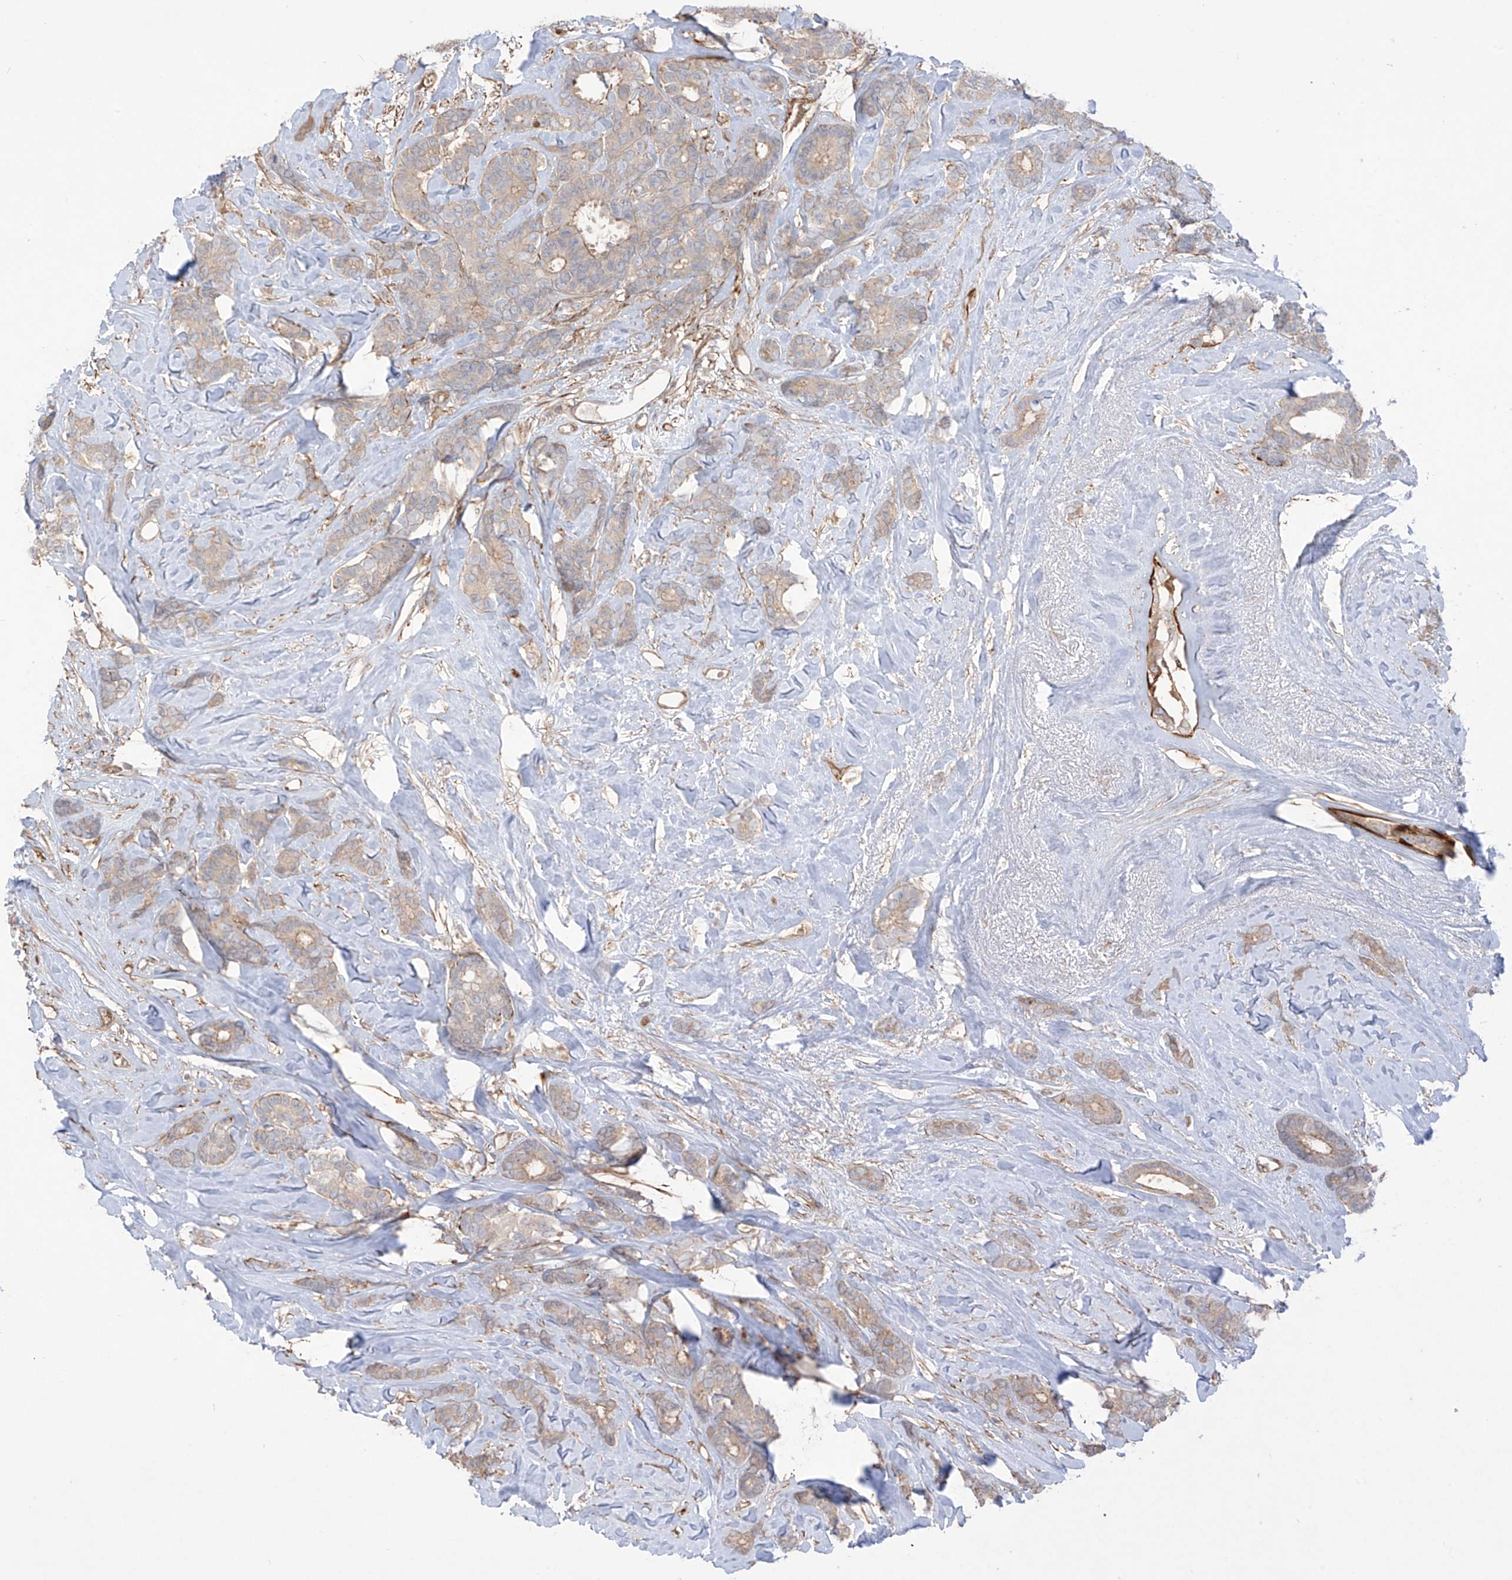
{"staining": {"intensity": "weak", "quantity": "25%-75%", "location": "cytoplasmic/membranous"}, "tissue": "breast cancer", "cell_type": "Tumor cells", "image_type": "cancer", "snomed": [{"axis": "morphology", "description": "Duct carcinoma"}, {"axis": "topography", "description": "Breast"}], "caption": "Tumor cells show weak cytoplasmic/membranous expression in about 25%-75% of cells in breast infiltrating ductal carcinoma.", "gene": "TRMU", "patient": {"sex": "female", "age": 87}}